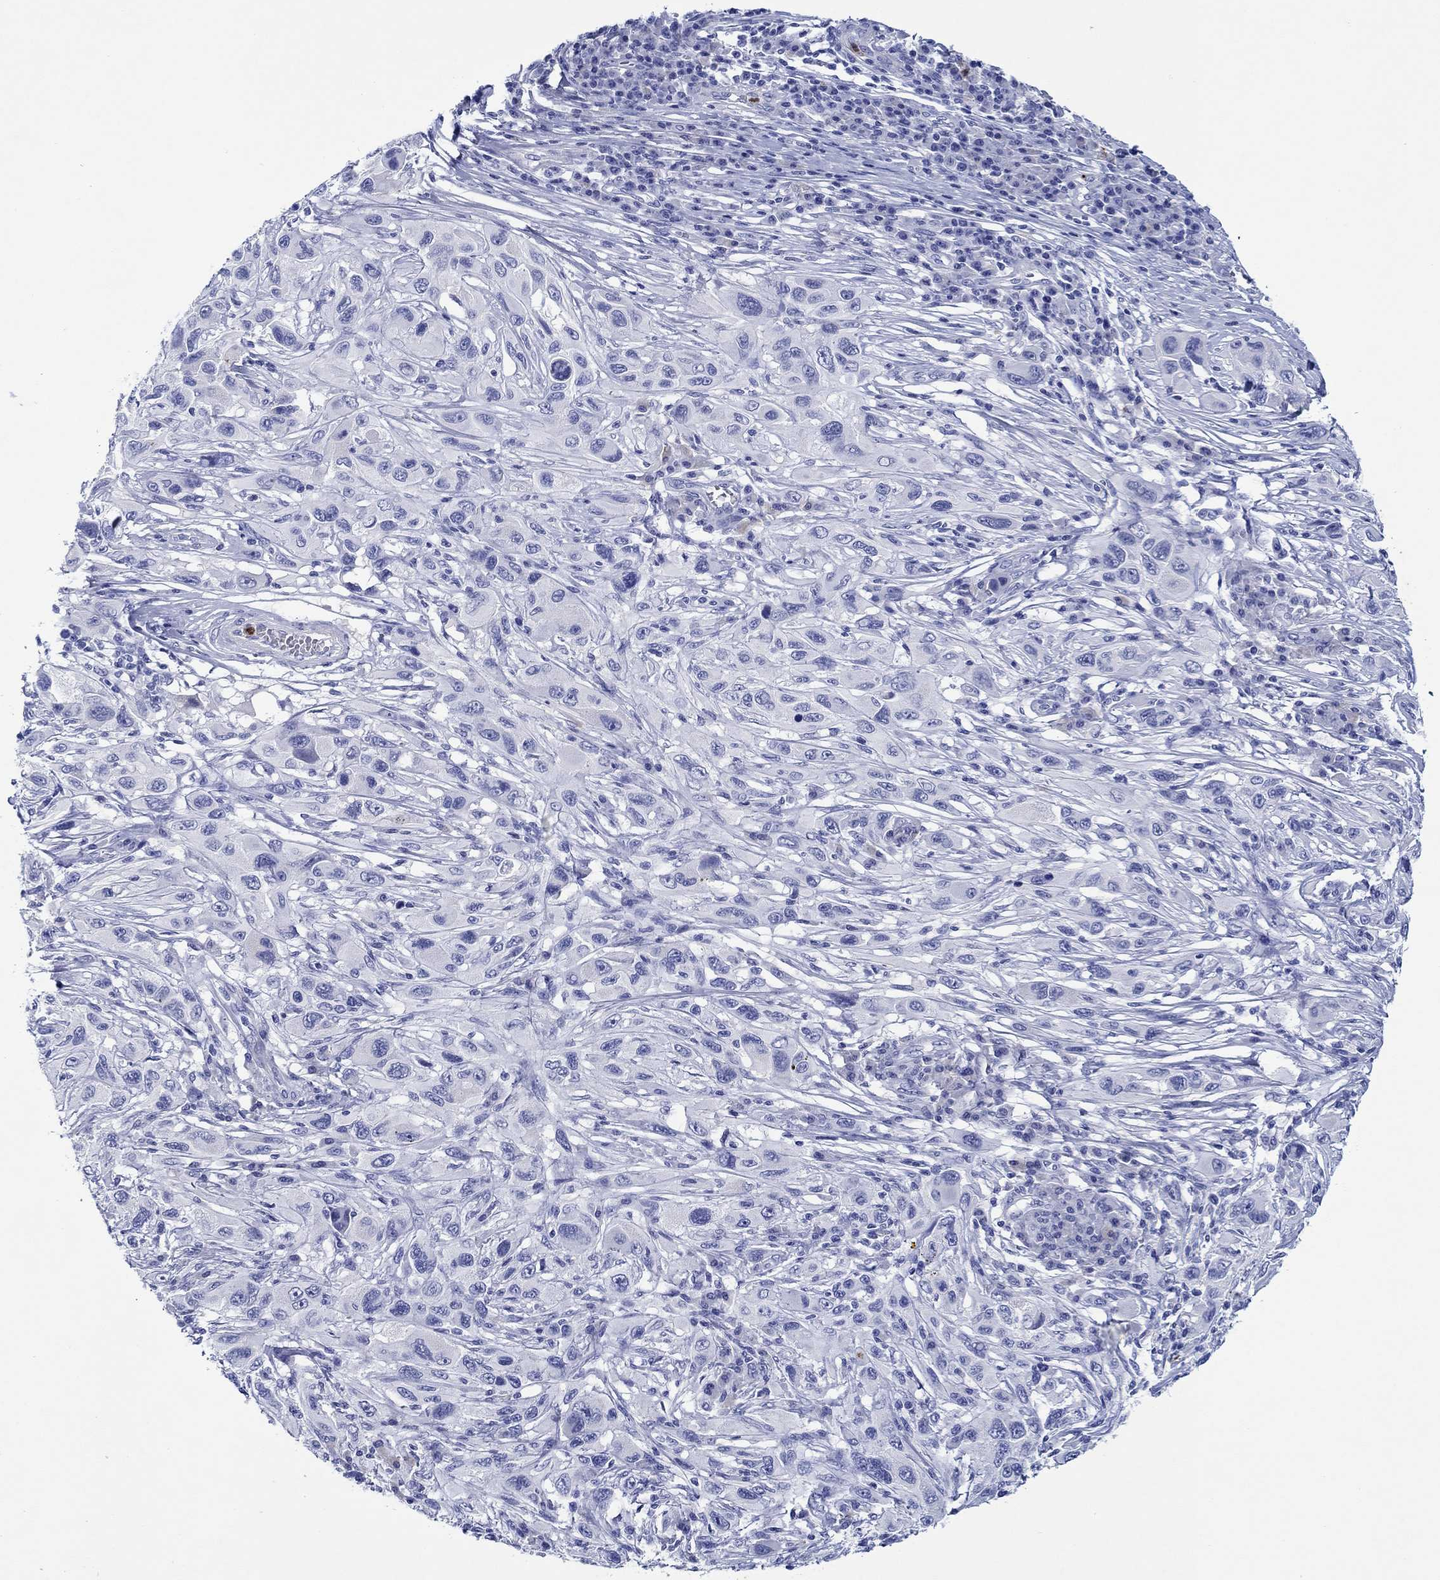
{"staining": {"intensity": "negative", "quantity": "none", "location": "none"}, "tissue": "melanoma", "cell_type": "Tumor cells", "image_type": "cancer", "snomed": [{"axis": "morphology", "description": "Malignant melanoma, NOS"}, {"axis": "topography", "description": "Skin"}], "caption": "Immunohistochemical staining of human malignant melanoma shows no significant staining in tumor cells.", "gene": "EPX", "patient": {"sex": "male", "age": 53}}